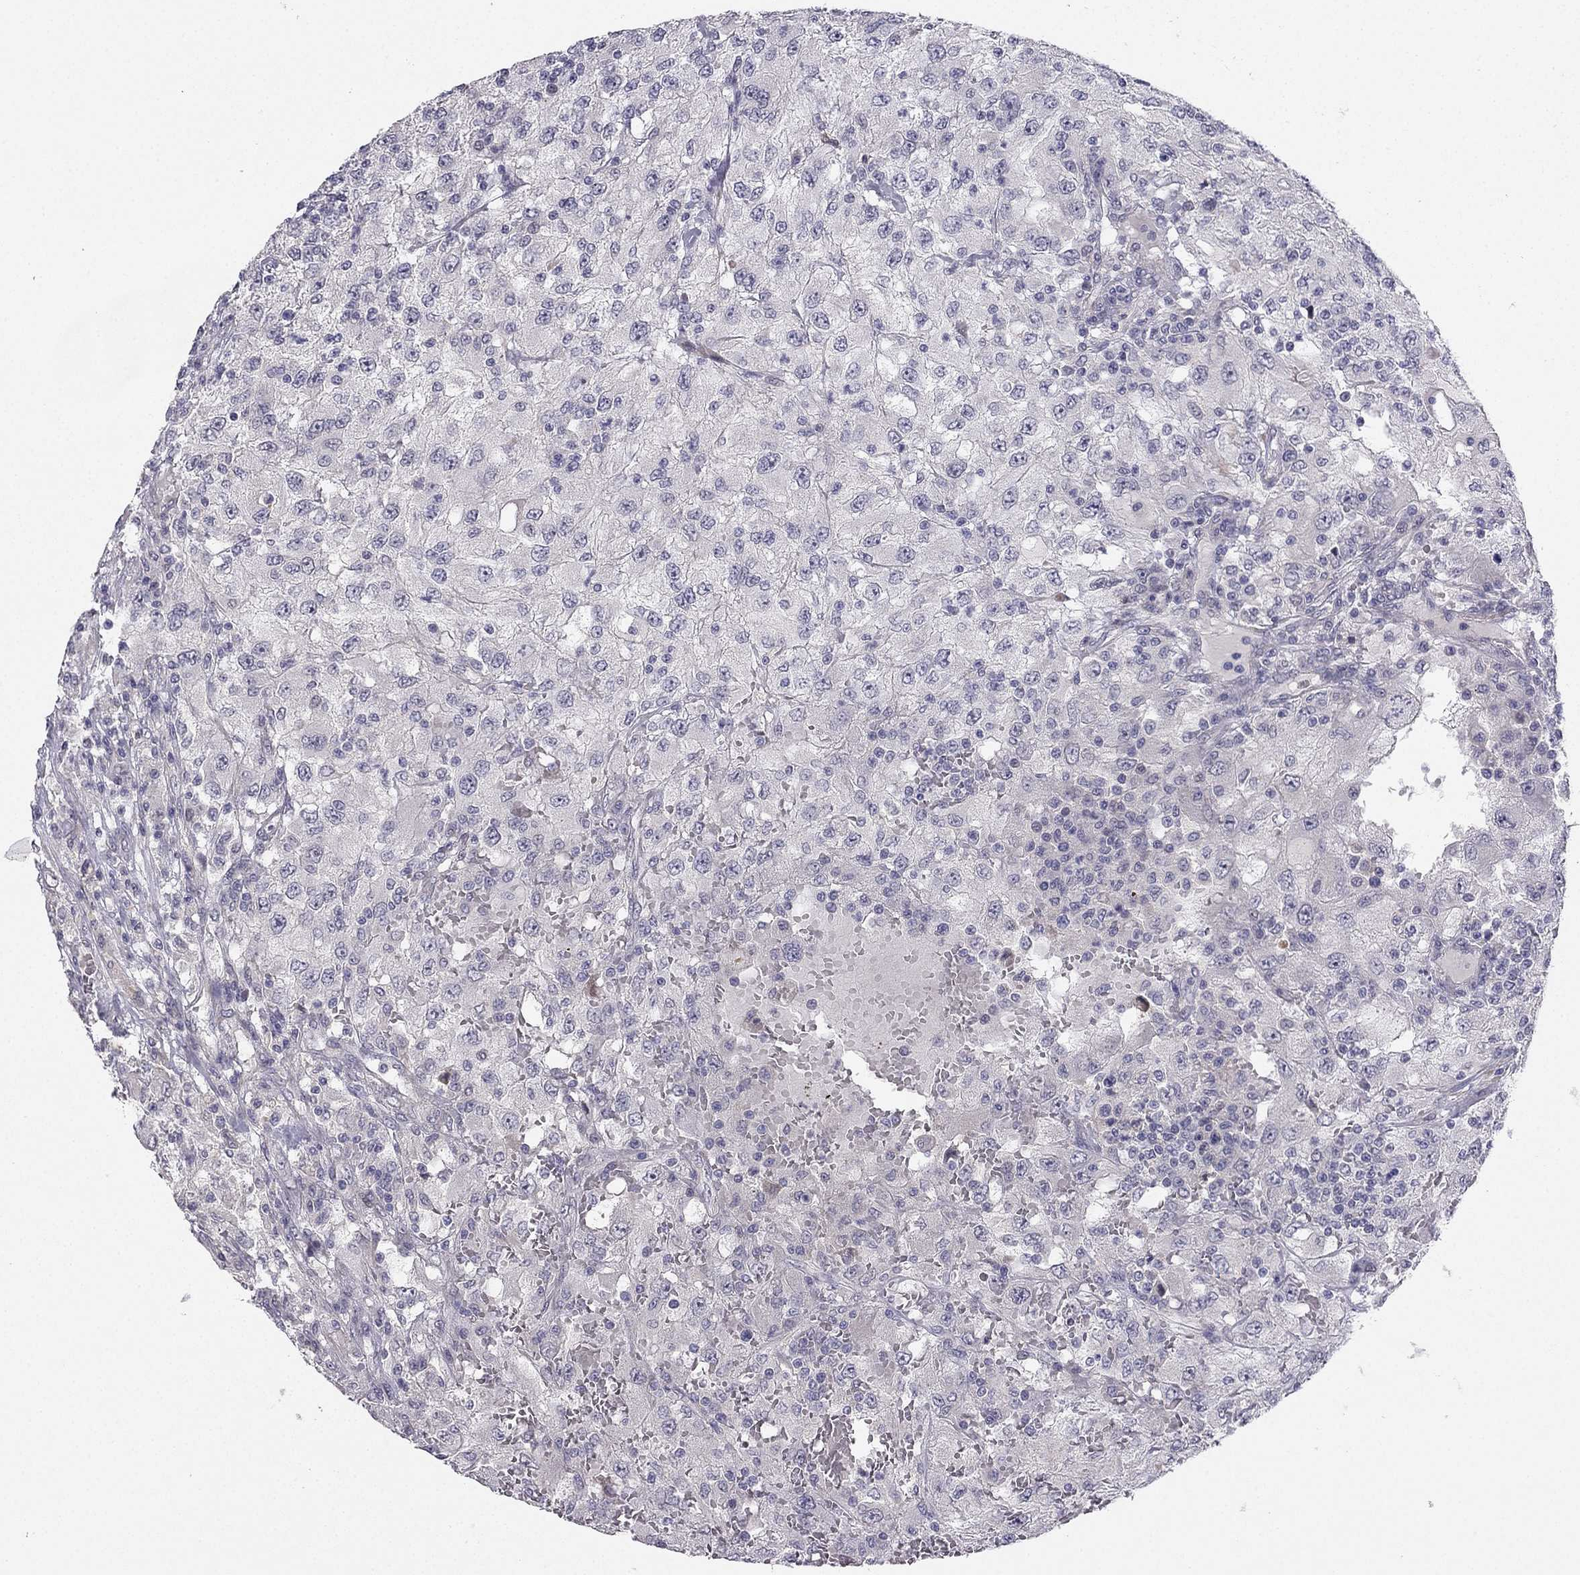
{"staining": {"intensity": "negative", "quantity": "none", "location": "none"}, "tissue": "renal cancer", "cell_type": "Tumor cells", "image_type": "cancer", "snomed": [{"axis": "morphology", "description": "Adenocarcinoma, NOS"}, {"axis": "topography", "description": "Kidney"}], "caption": "DAB (3,3'-diaminobenzidine) immunohistochemical staining of renal cancer (adenocarcinoma) shows no significant staining in tumor cells. (DAB immunohistochemistry (IHC), high magnification).", "gene": "CHST8", "patient": {"sex": "female", "age": 67}}